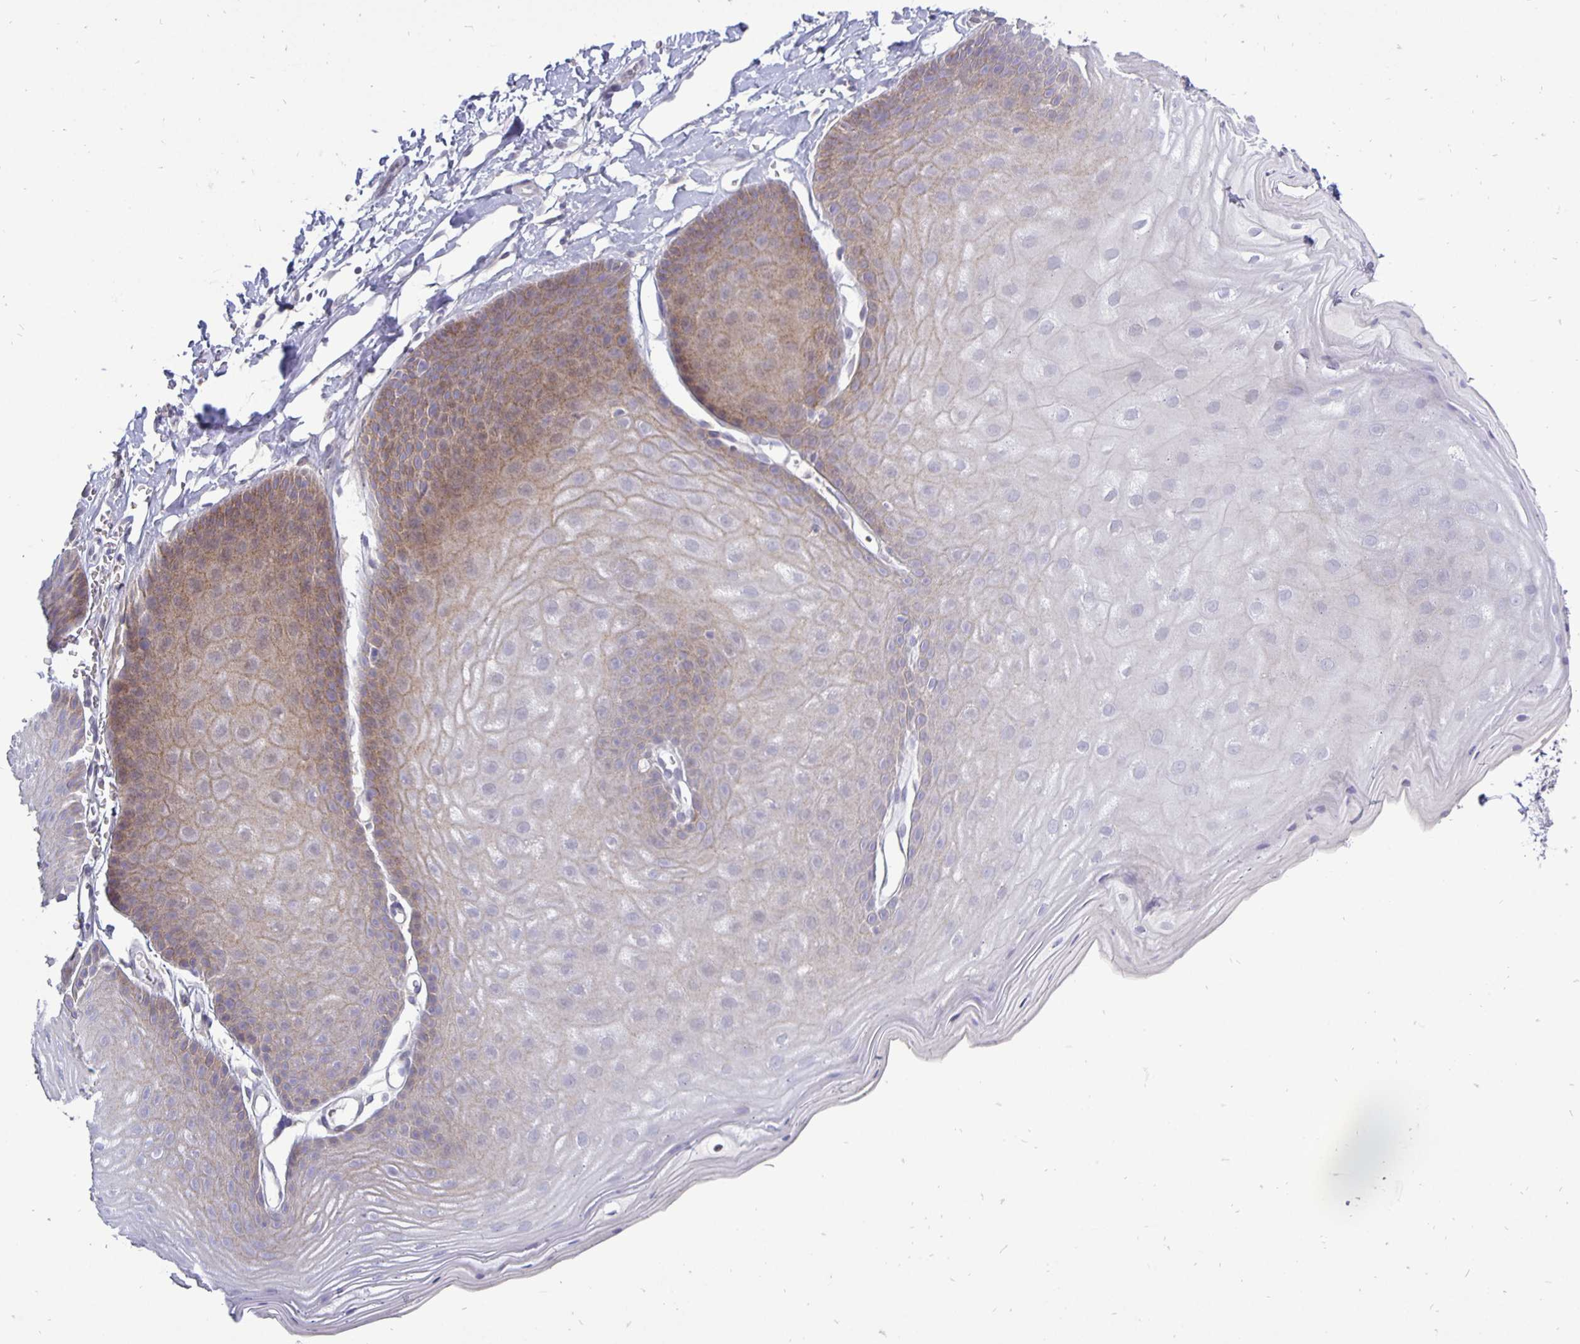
{"staining": {"intensity": "weak", "quantity": "<25%", "location": "cytoplasmic/membranous"}, "tissue": "skin", "cell_type": "Epidermal cells", "image_type": "normal", "snomed": [{"axis": "morphology", "description": "Normal tissue, NOS"}, {"axis": "topography", "description": "Anal"}], "caption": "Human skin stained for a protein using IHC exhibits no staining in epidermal cells.", "gene": "ERBB2", "patient": {"sex": "male", "age": 53}}